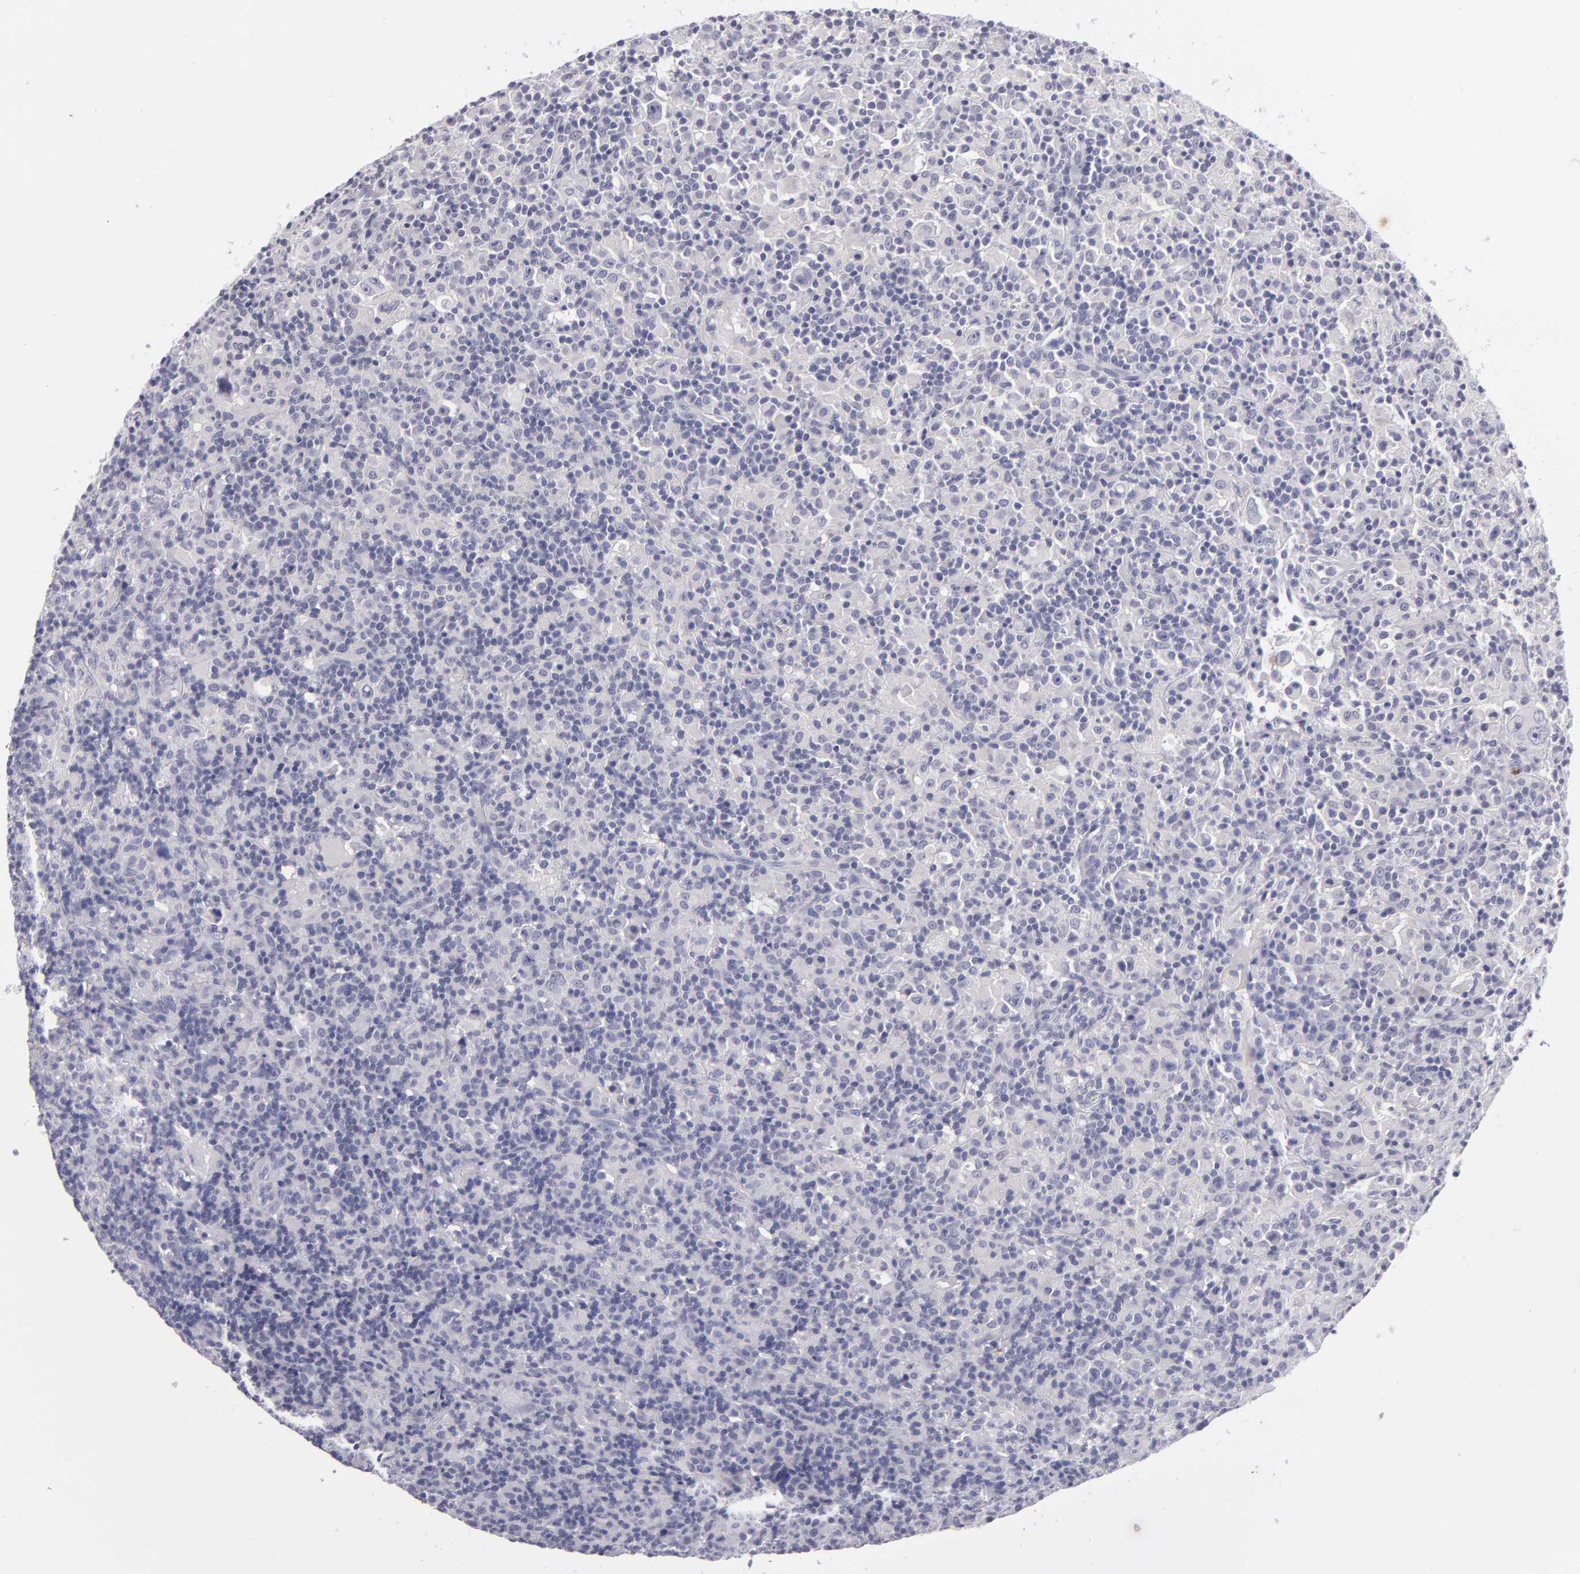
{"staining": {"intensity": "negative", "quantity": "none", "location": "none"}, "tissue": "lymphoma", "cell_type": "Tumor cells", "image_type": "cancer", "snomed": [{"axis": "morphology", "description": "Hodgkin's disease, NOS"}, {"axis": "topography", "description": "Lymph node"}], "caption": "This is an immunohistochemistry (IHC) photomicrograph of human Hodgkin's disease. There is no expression in tumor cells.", "gene": "TNNC1", "patient": {"sex": "male", "age": 46}}